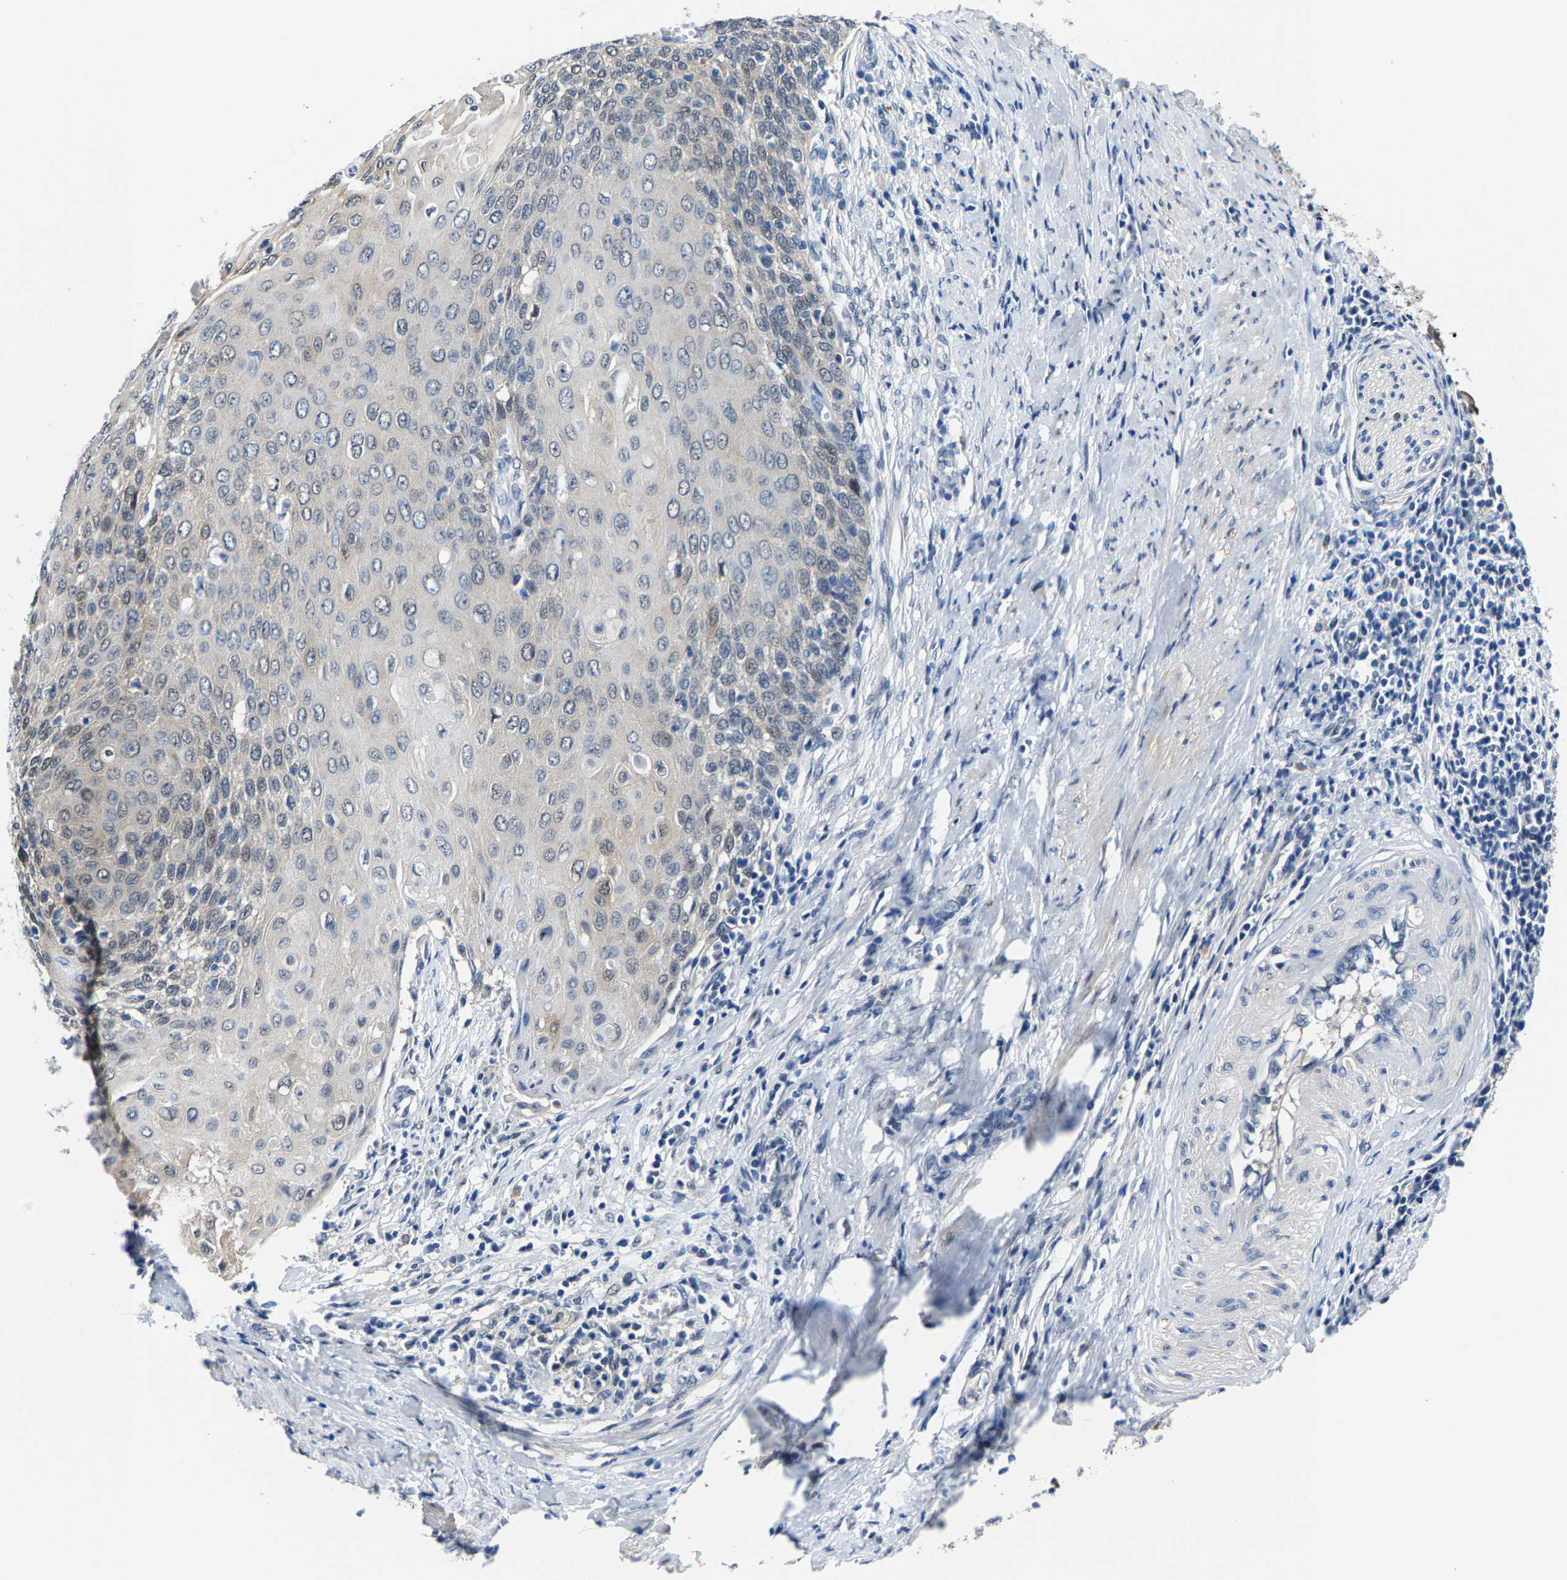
{"staining": {"intensity": "weak", "quantity": "<25%", "location": "cytoplasmic/membranous"}, "tissue": "cervical cancer", "cell_type": "Tumor cells", "image_type": "cancer", "snomed": [{"axis": "morphology", "description": "Squamous cell carcinoma, NOS"}, {"axis": "topography", "description": "Cervix"}], "caption": "An IHC photomicrograph of cervical cancer is shown. There is no staining in tumor cells of cervical cancer.", "gene": "SSH3", "patient": {"sex": "female", "age": 39}}